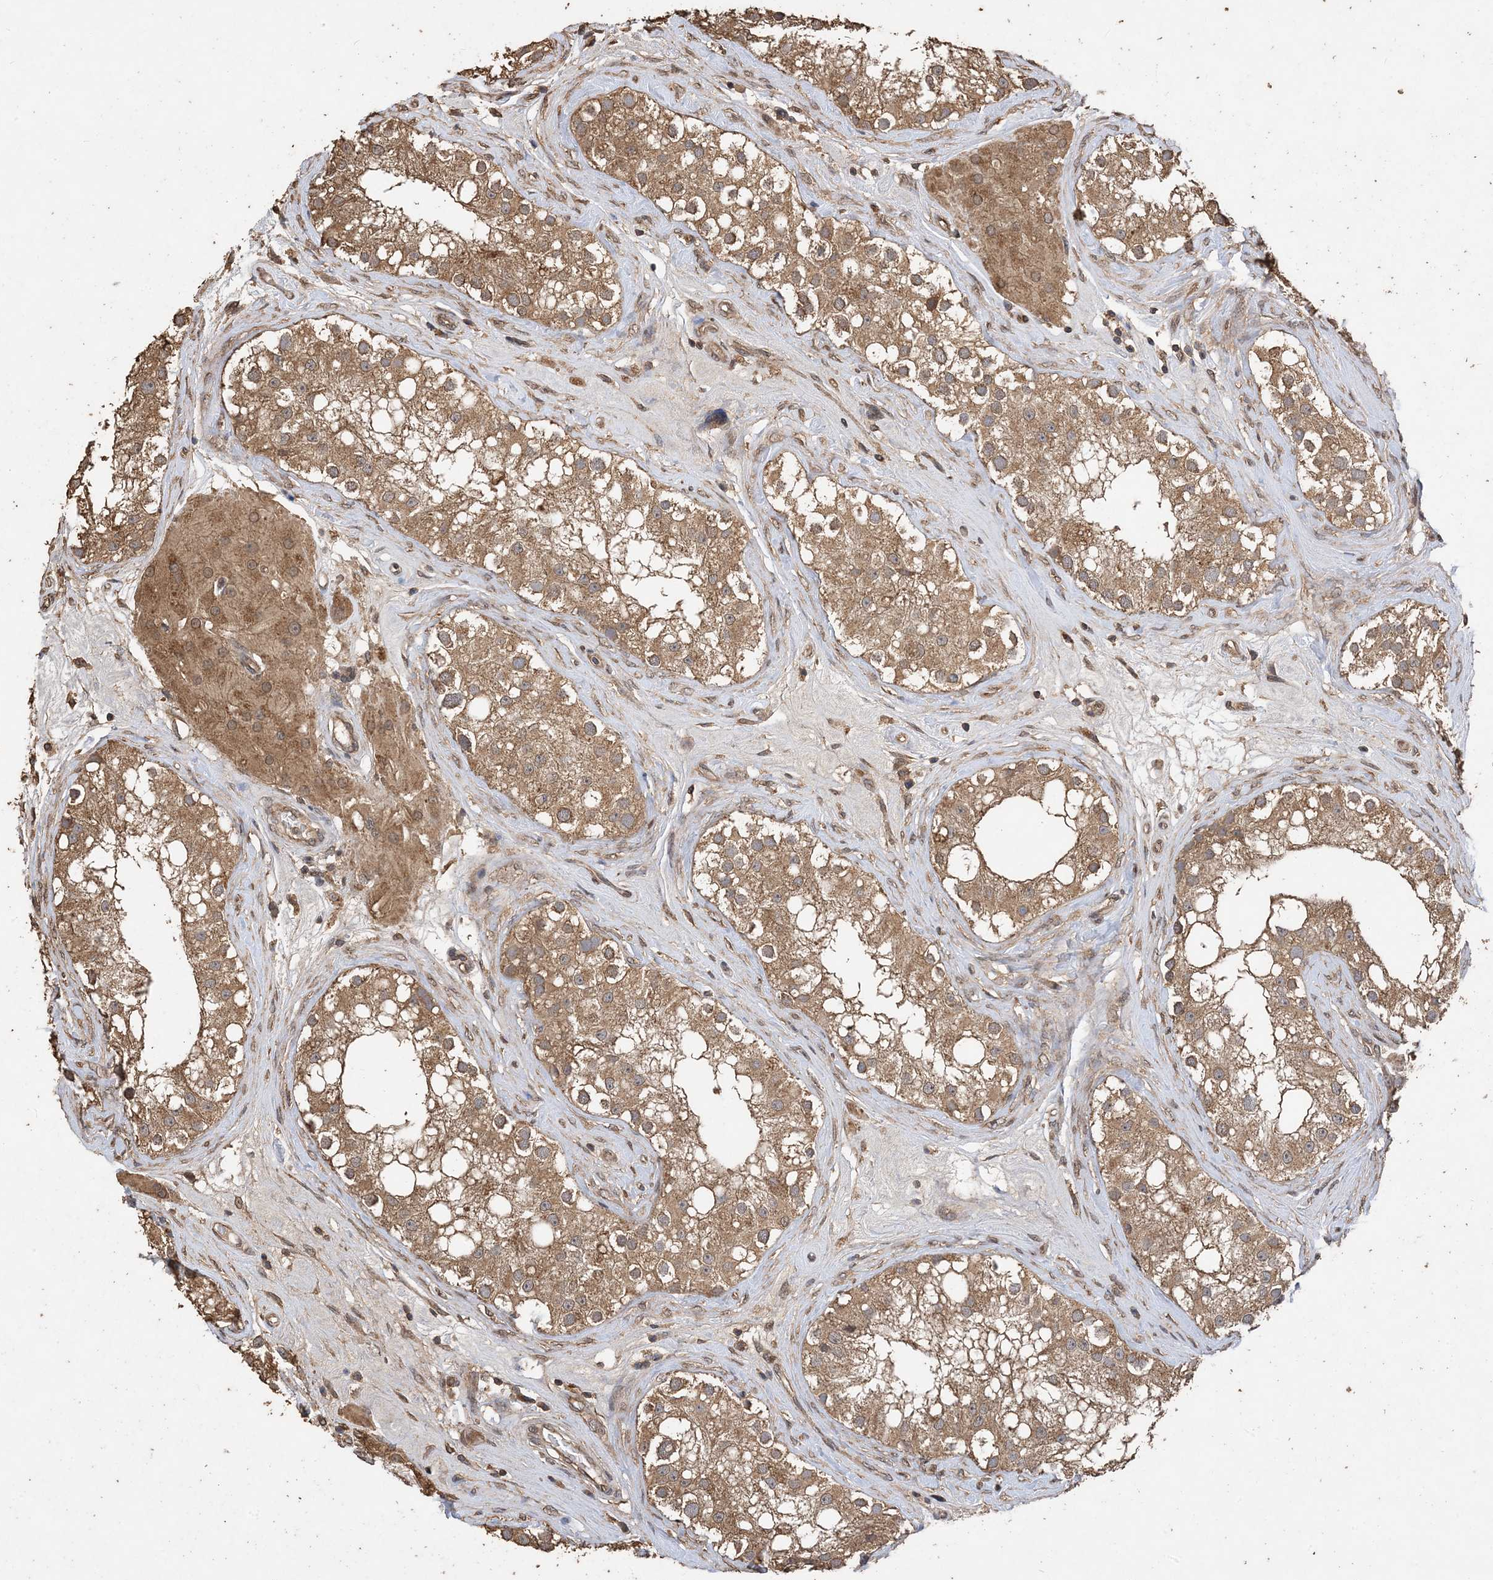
{"staining": {"intensity": "moderate", "quantity": ">75%", "location": "cytoplasmic/membranous"}, "tissue": "testis", "cell_type": "Cells in seminiferous ducts", "image_type": "normal", "snomed": [{"axis": "morphology", "description": "Normal tissue, NOS"}, {"axis": "topography", "description": "Testis"}], "caption": "Cells in seminiferous ducts demonstrate moderate cytoplasmic/membranous positivity in approximately >75% of cells in benign testis. (DAB IHC, brown staining for protein, blue staining for nuclei).", "gene": "ZKSCAN5", "patient": {"sex": "male", "age": 84}}